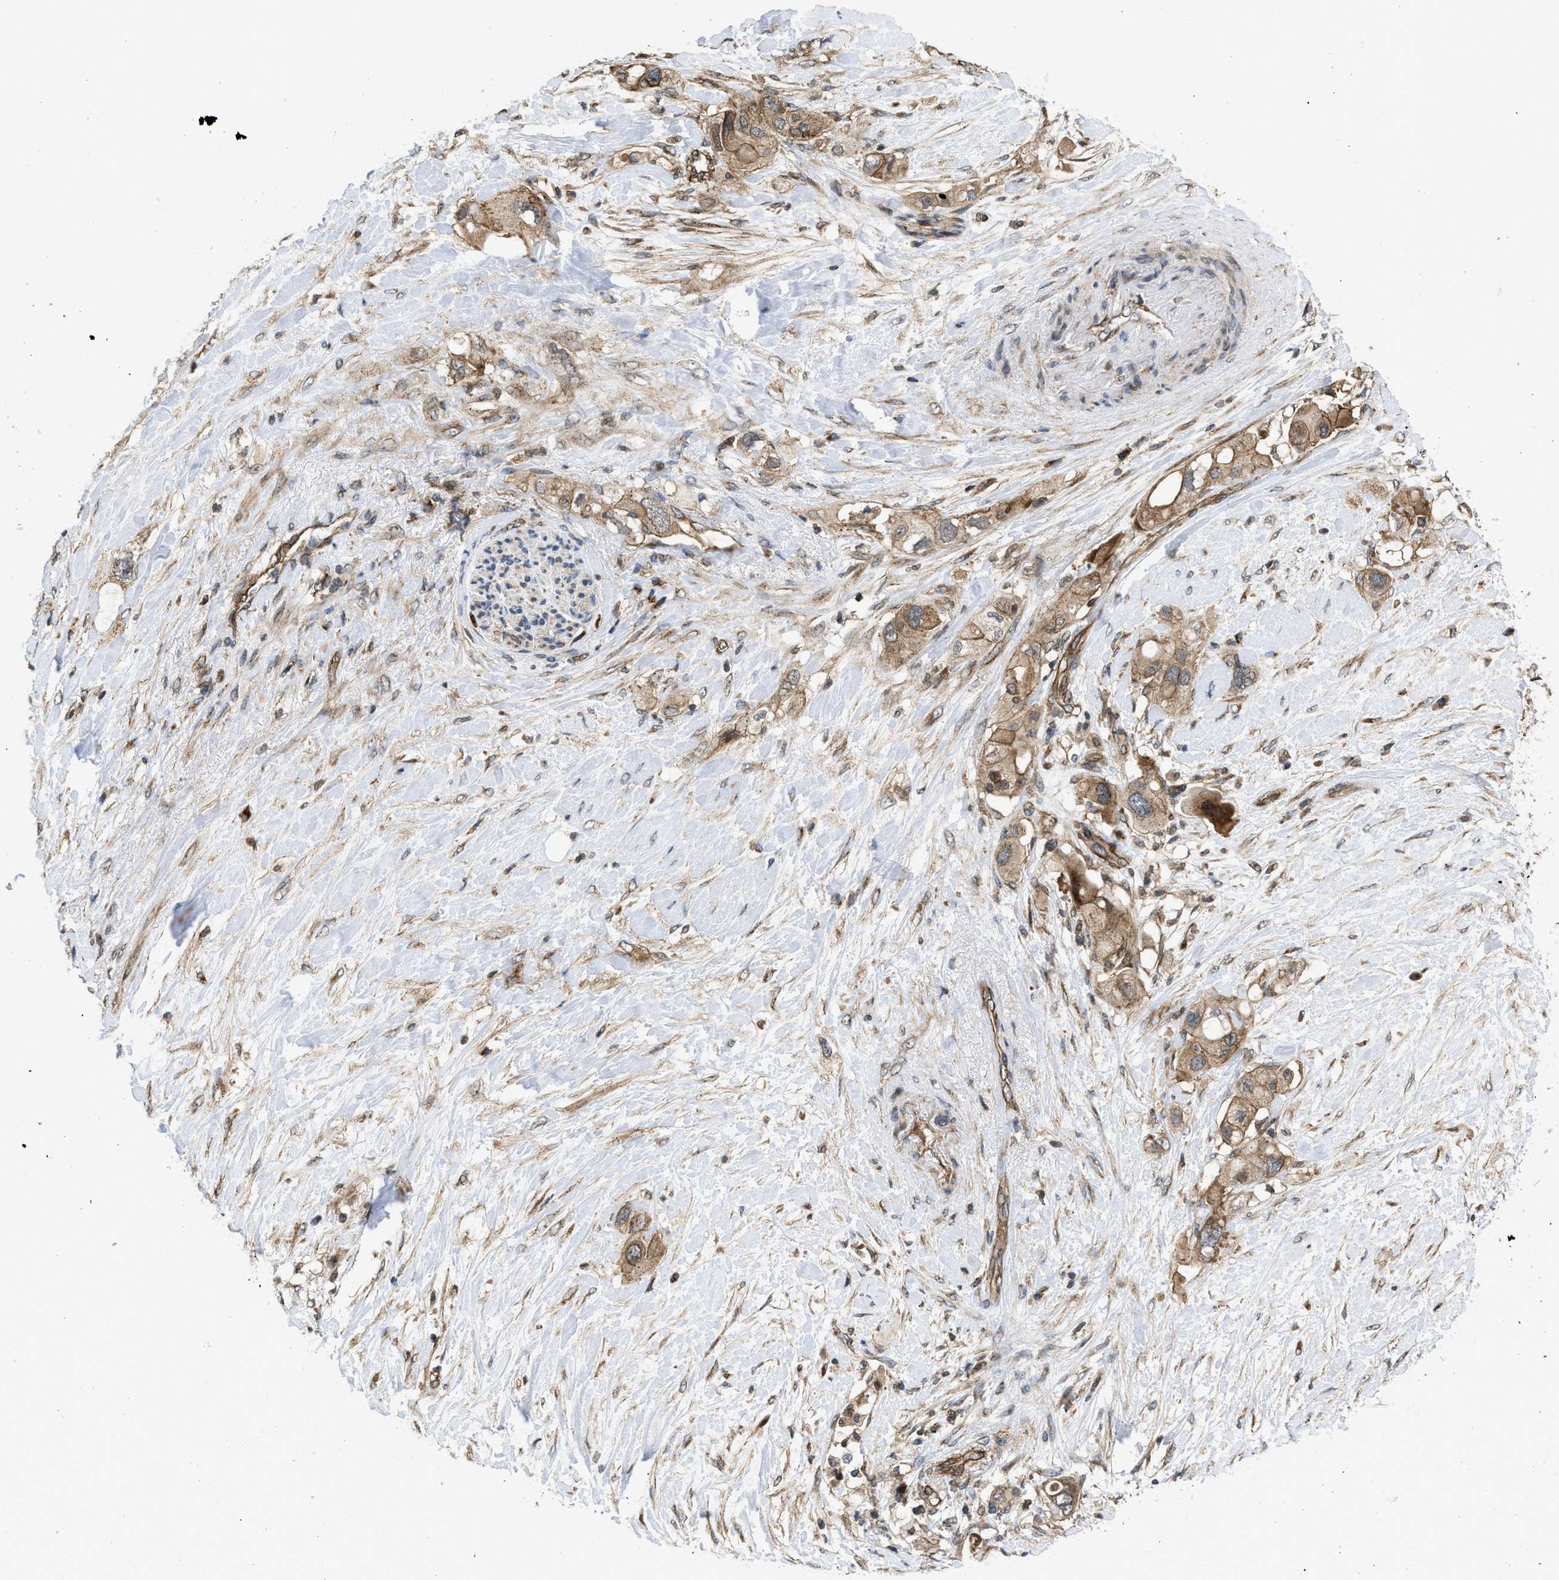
{"staining": {"intensity": "moderate", "quantity": ">75%", "location": "cytoplasmic/membranous"}, "tissue": "pancreatic cancer", "cell_type": "Tumor cells", "image_type": "cancer", "snomed": [{"axis": "morphology", "description": "Adenocarcinoma, NOS"}, {"axis": "topography", "description": "Pancreas"}], "caption": "A high-resolution histopathology image shows IHC staining of pancreatic cancer, which demonstrates moderate cytoplasmic/membranous positivity in approximately >75% of tumor cells.", "gene": "GPATCH2L", "patient": {"sex": "female", "age": 56}}